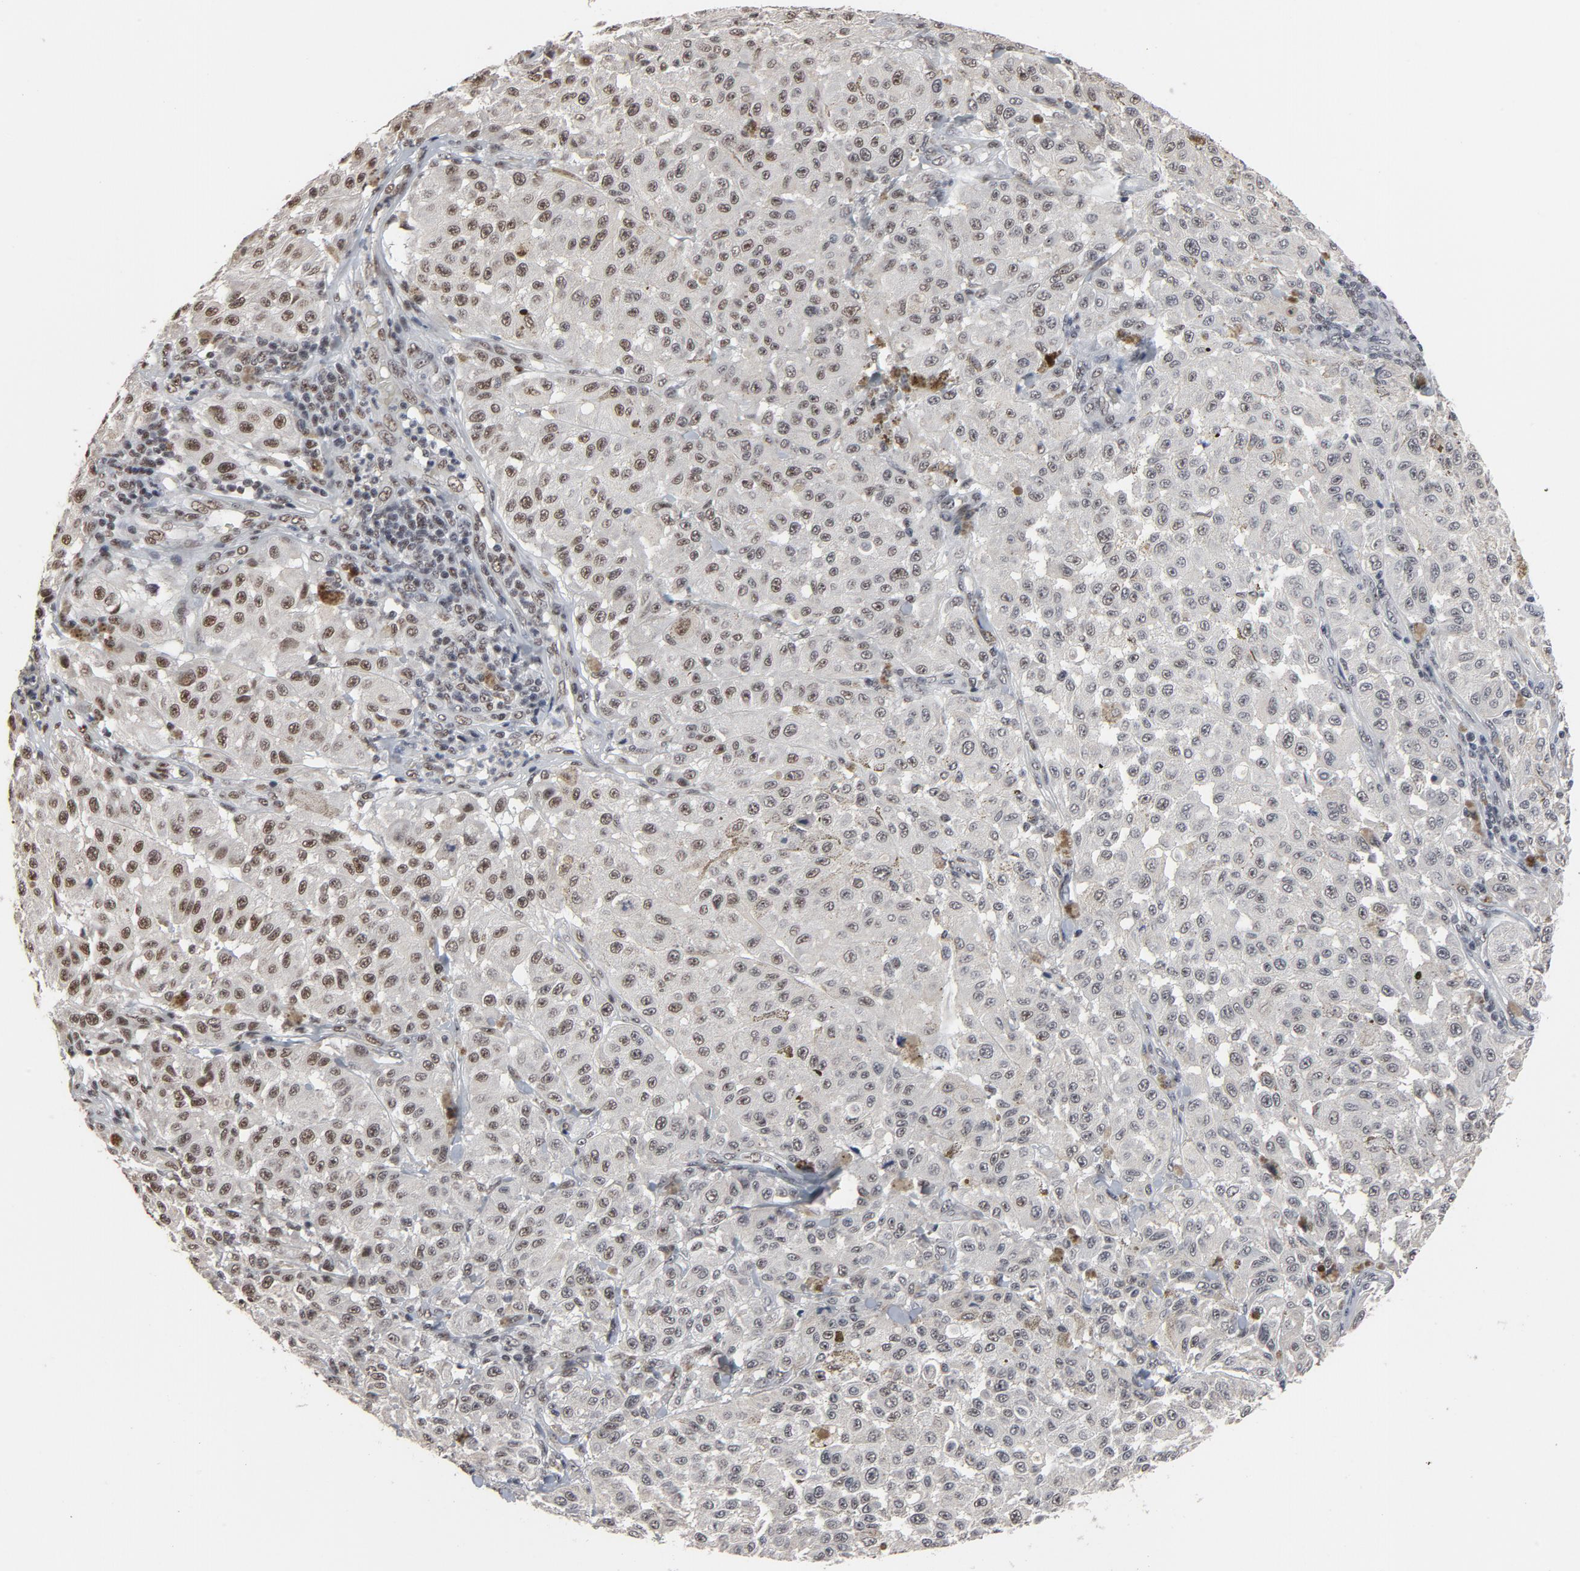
{"staining": {"intensity": "moderate", "quantity": ">75%", "location": "nuclear"}, "tissue": "melanoma", "cell_type": "Tumor cells", "image_type": "cancer", "snomed": [{"axis": "morphology", "description": "Malignant melanoma, NOS"}, {"axis": "topography", "description": "Skin"}], "caption": "Melanoma stained with a protein marker displays moderate staining in tumor cells.", "gene": "MRE11", "patient": {"sex": "female", "age": 64}}